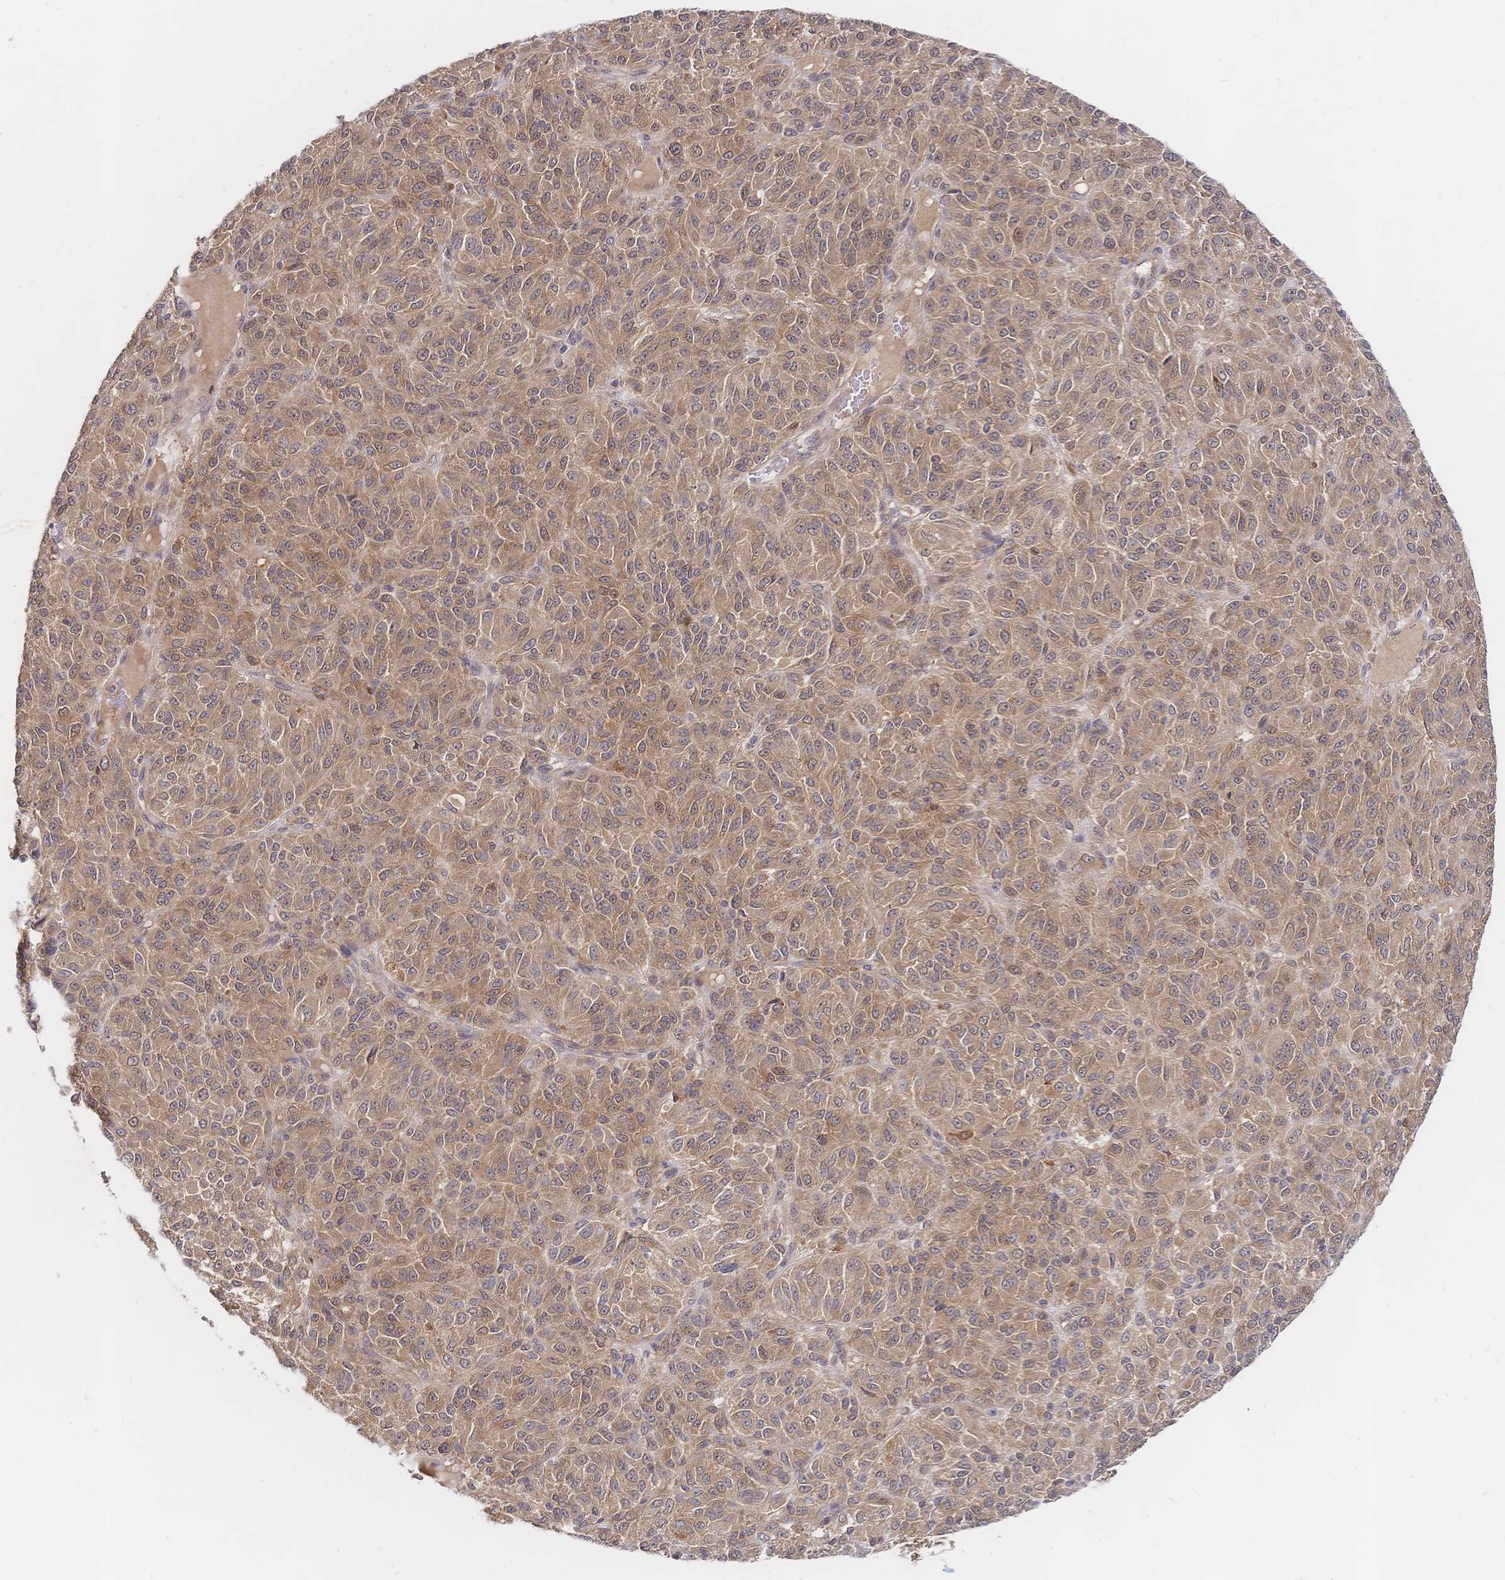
{"staining": {"intensity": "moderate", "quantity": ">75%", "location": "cytoplasmic/membranous"}, "tissue": "melanoma", "cell_type": "Tumor cells", "image_type": "cancer", "snomed": [{"axis": "morphology", "description": "Malignant melanoma, Metastatic site"}, {"axis": "topography", "description": "Brain"}], "caption": "Human malignant melanoma (metastatic site) stained for a protein (brown) exhibits moderate cytoplasmic/membranous positive positivity in approximately >75% of tumor cells.", "gene": "LMO4", "patient": {"sex": "female", "age": 56}}